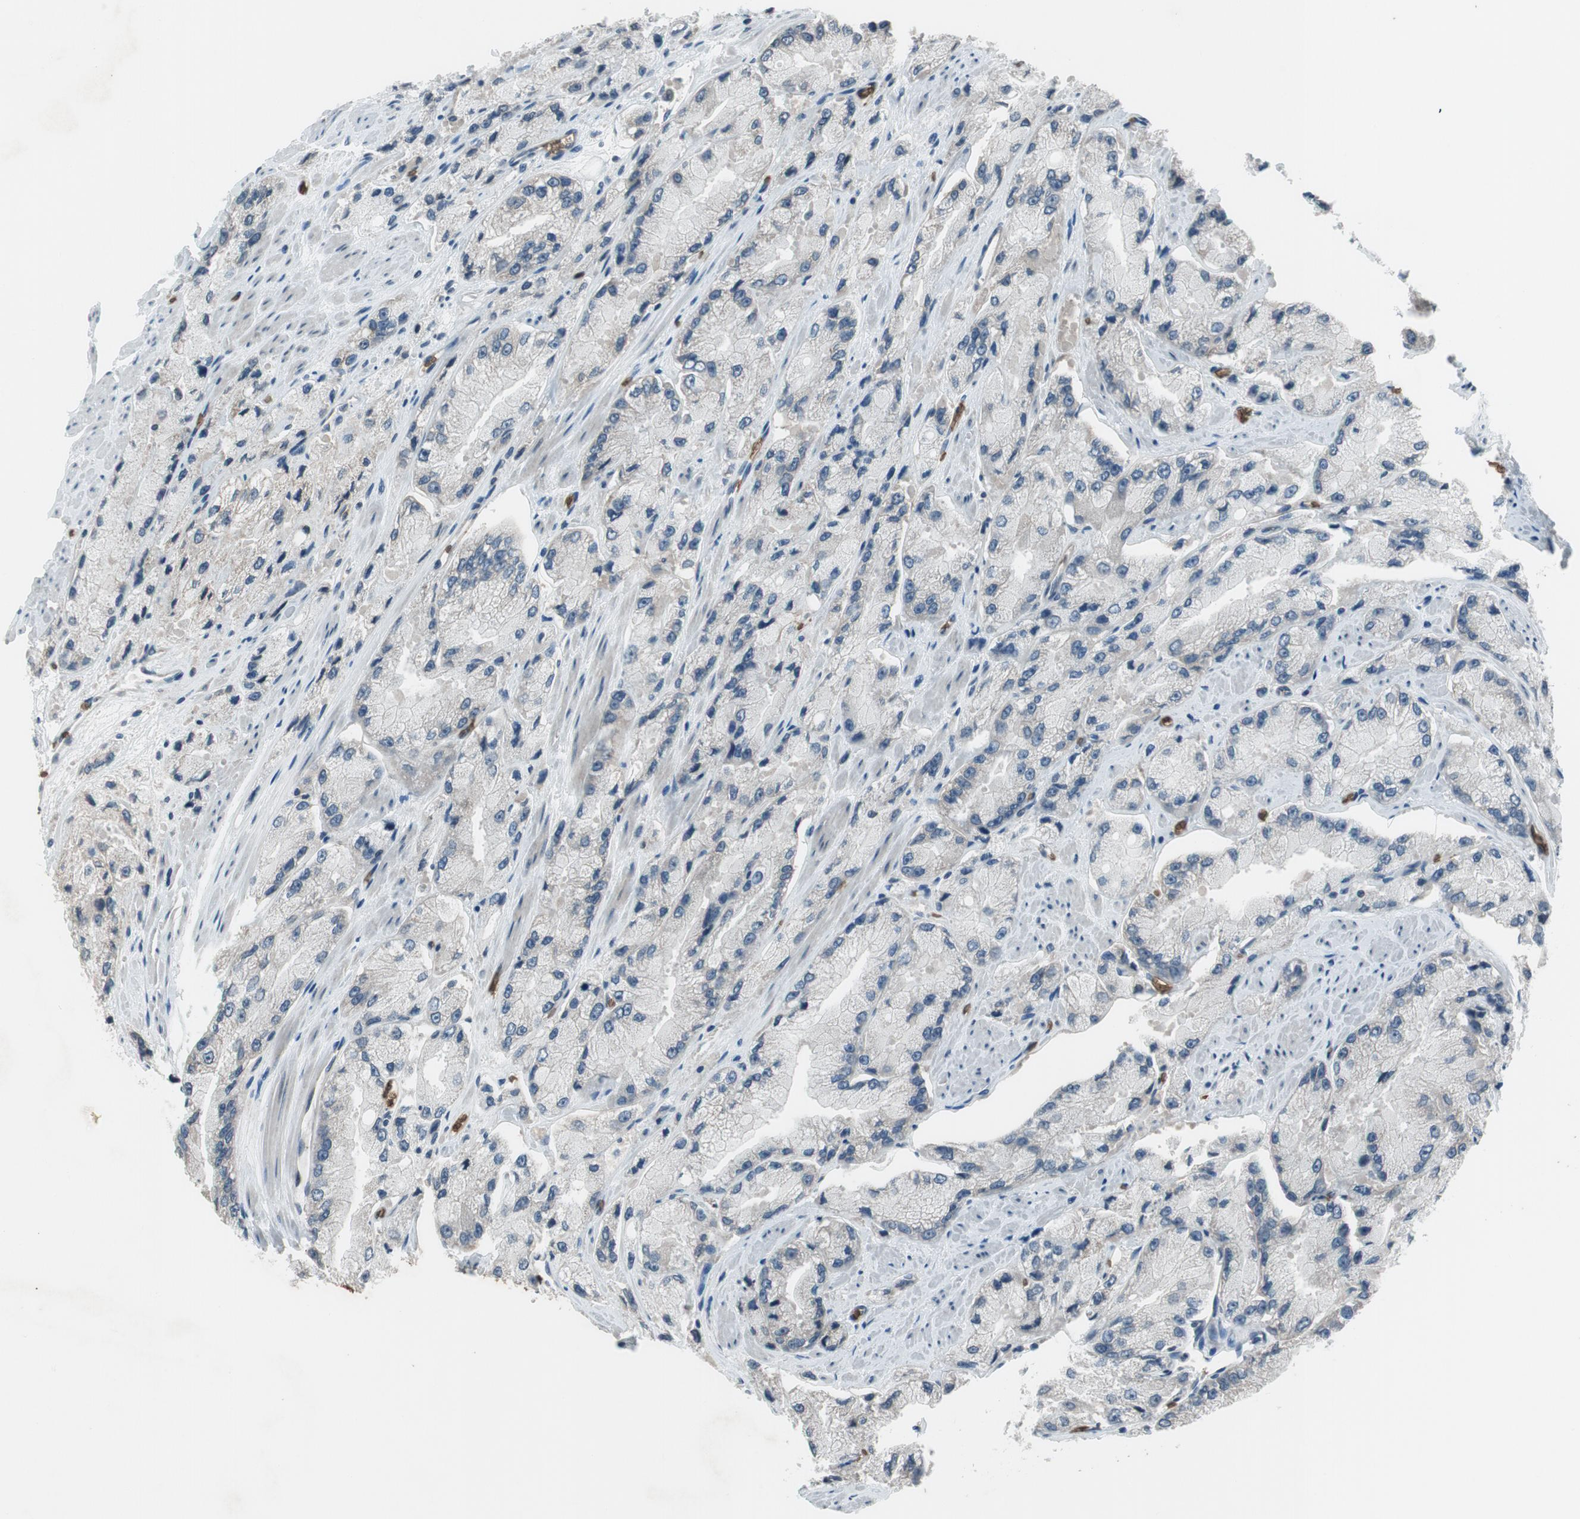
{"staining": {"intensity": "negative", "quantity": "none", "location": "none"}, "tissue": "prostate cancer", "cell_type": "Tumor cells", "image_type": "cancer", "snomed": [{"axis": "morphology", "description": "Adenocarcinoma, High grade"}, {"axis": "topography", "description": "Prostate"}], "caption": "Prostate high-grade adenocarcinoma was stained to show a protein in brown. There is no significant positivity in tumor cells. (Brightfield microscopy of DAB immunohistochemistry at high magnification).", "gene": "GYPC", "patient": {"sex": "male", "age": 58}}